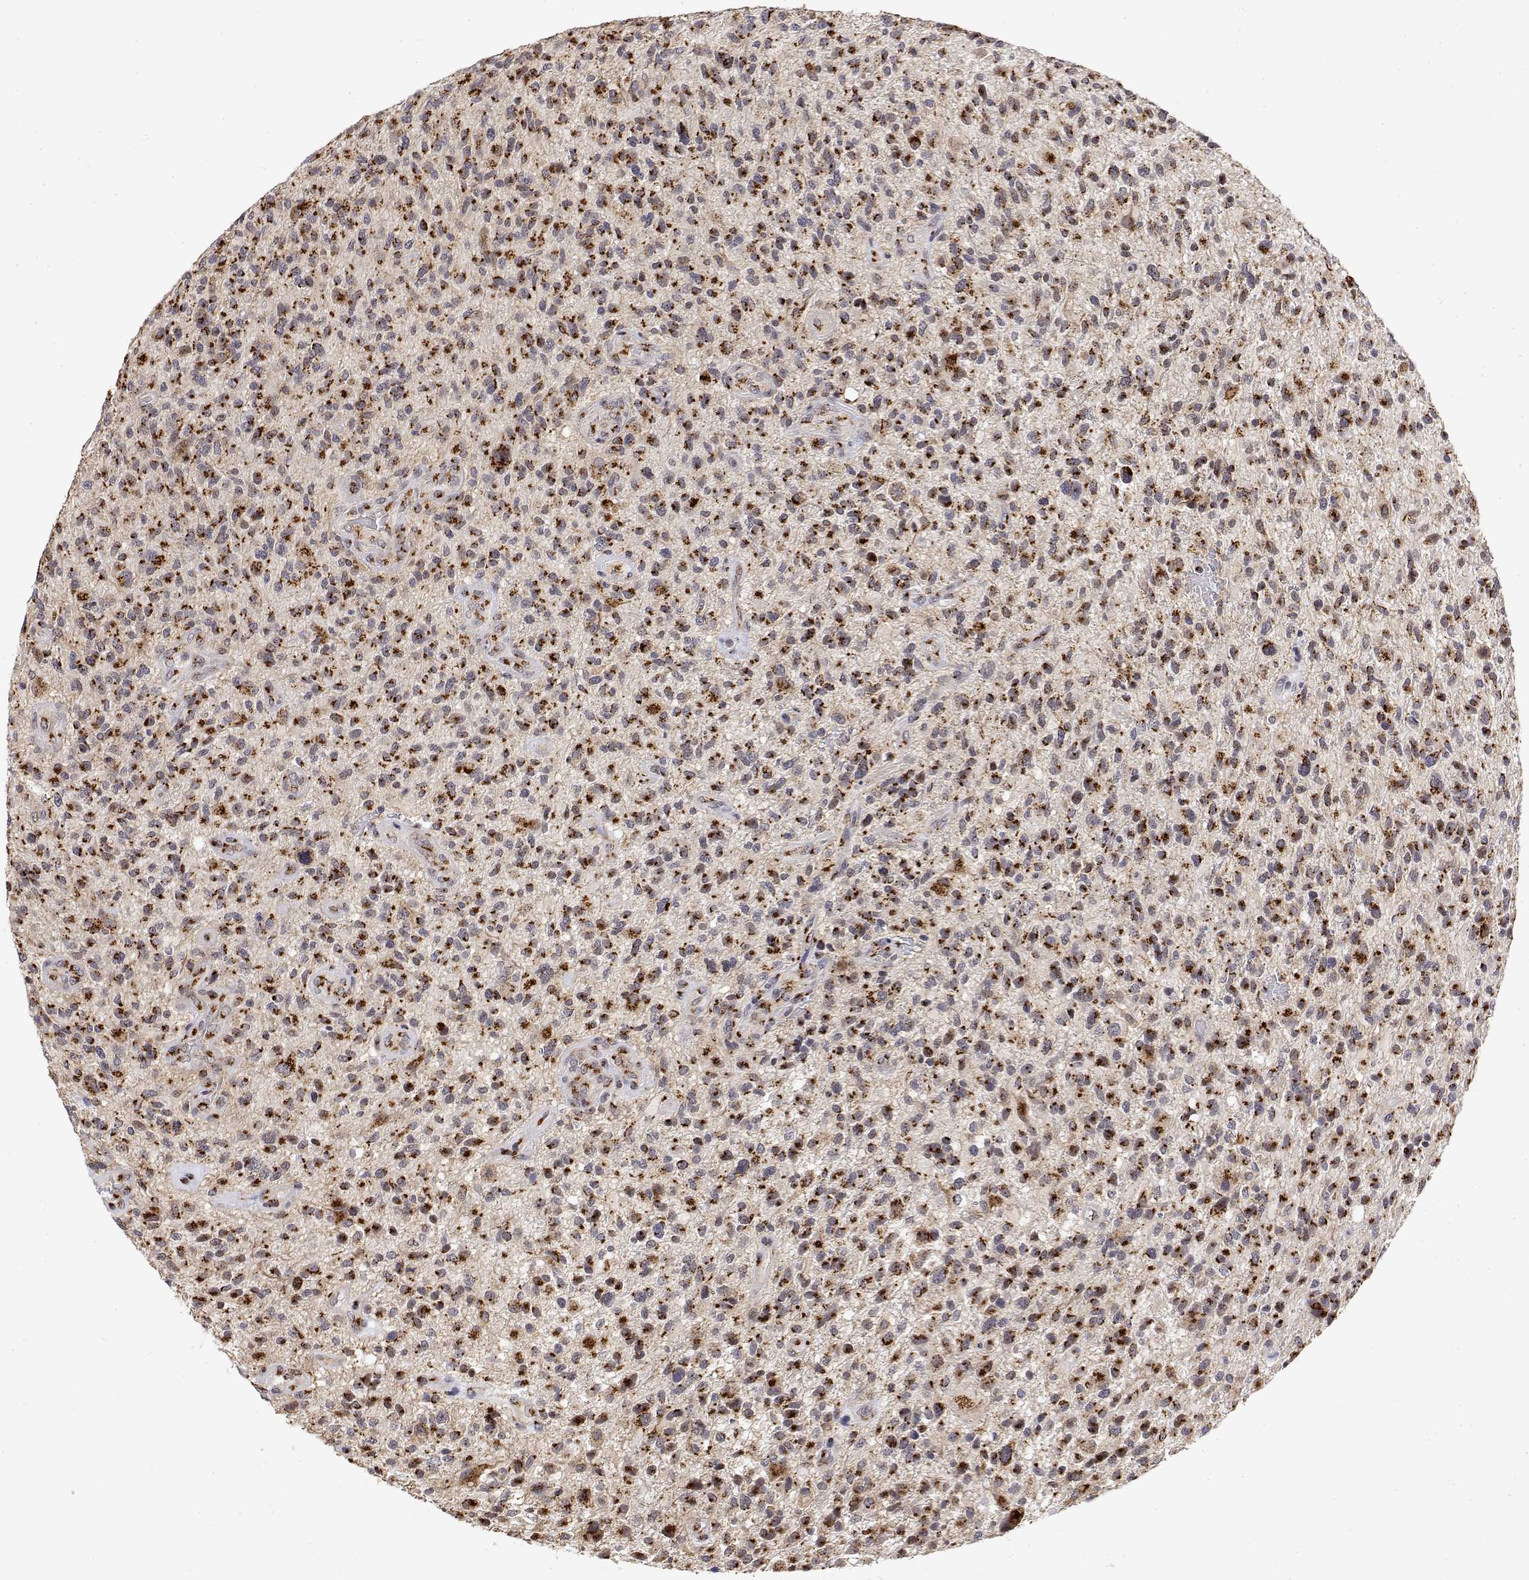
{"staining": {"intensity": "strong", "quantity": ">75%", "location": "cytoplasmic/membranous"}, "tissue": "glioma", "cell_type": "Tumor cells", "image_type": "cancer", "snomed": [{"axis": "morphology", "description": "Glioma, malignant, High grade"}, {"axis": "topography", "description": "Brain"}], "caption": "Immunohistochemistry (IHC) (DAB (3,3'-diaminobenzidine)) staining of malignant glioma (high-grade) exhibits strong cytoplasmic/membranous protein positivity in about >75% of tumor cells. (brown staining indicates protein expression, while blue staining denotes nuclei).", "gene": "YIPF3", "patient": {"sex": "male", "age": 47}}